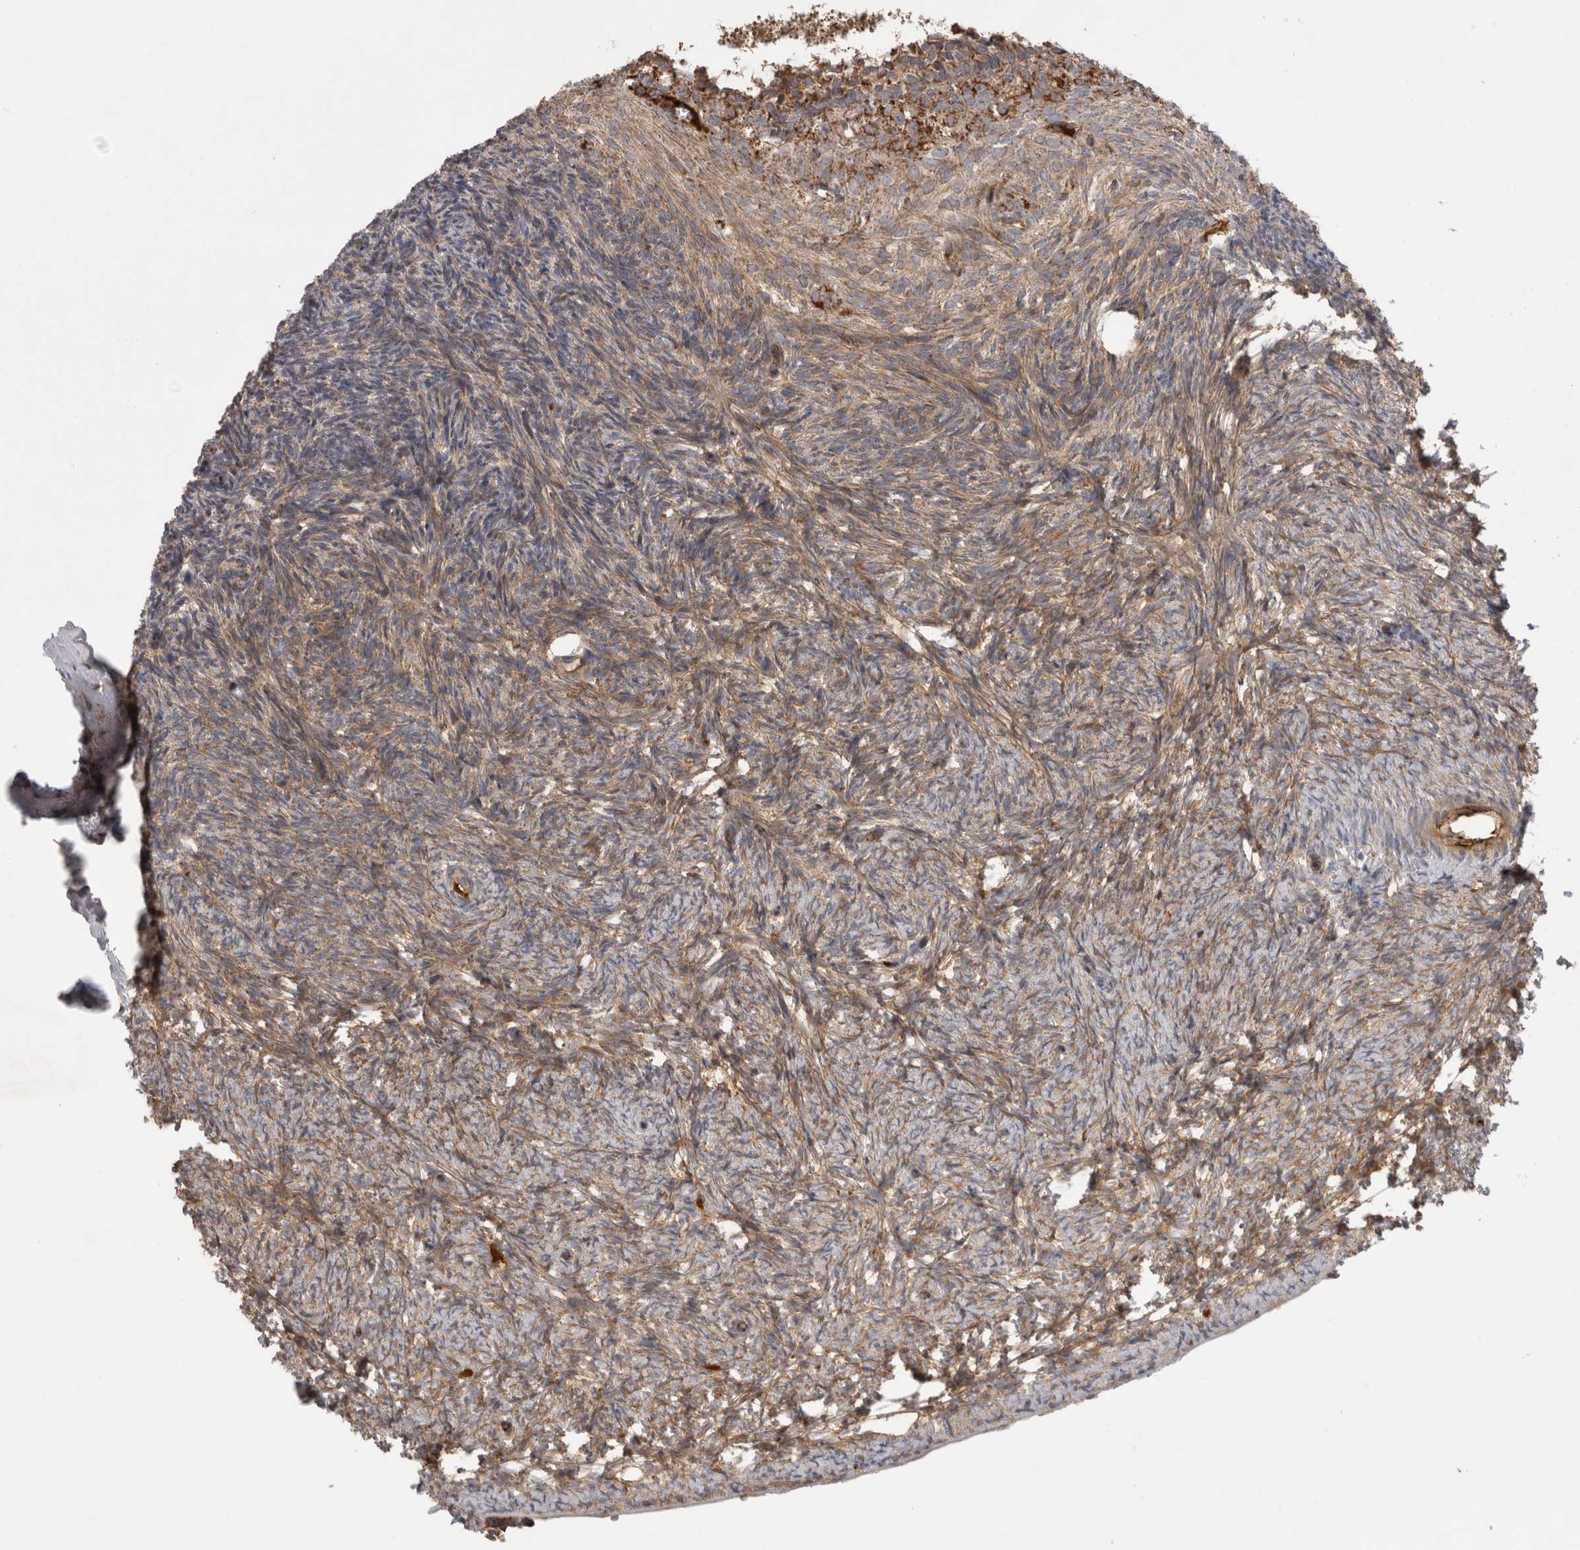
{"staining": {"intensity": "moderate", "quantity": ">75%", "location": "cytoplasmic/membranous"}, "tissue": "ovary", "cell_type": "Follicle cells", "image_type": "normal", "snomed": [{"axis": "morphology", "description": "Normal tissue, NOS"}, {"axis": "topography", "description": "Ovary"}], "caption": "The histopathology image demonstrates a brown stain indicating the presence of a protein in the cytoplasmic/membranous of follicle cells in ovary.", "gene": "DARS2", "patient": {"sex": "female", "age": 34}}